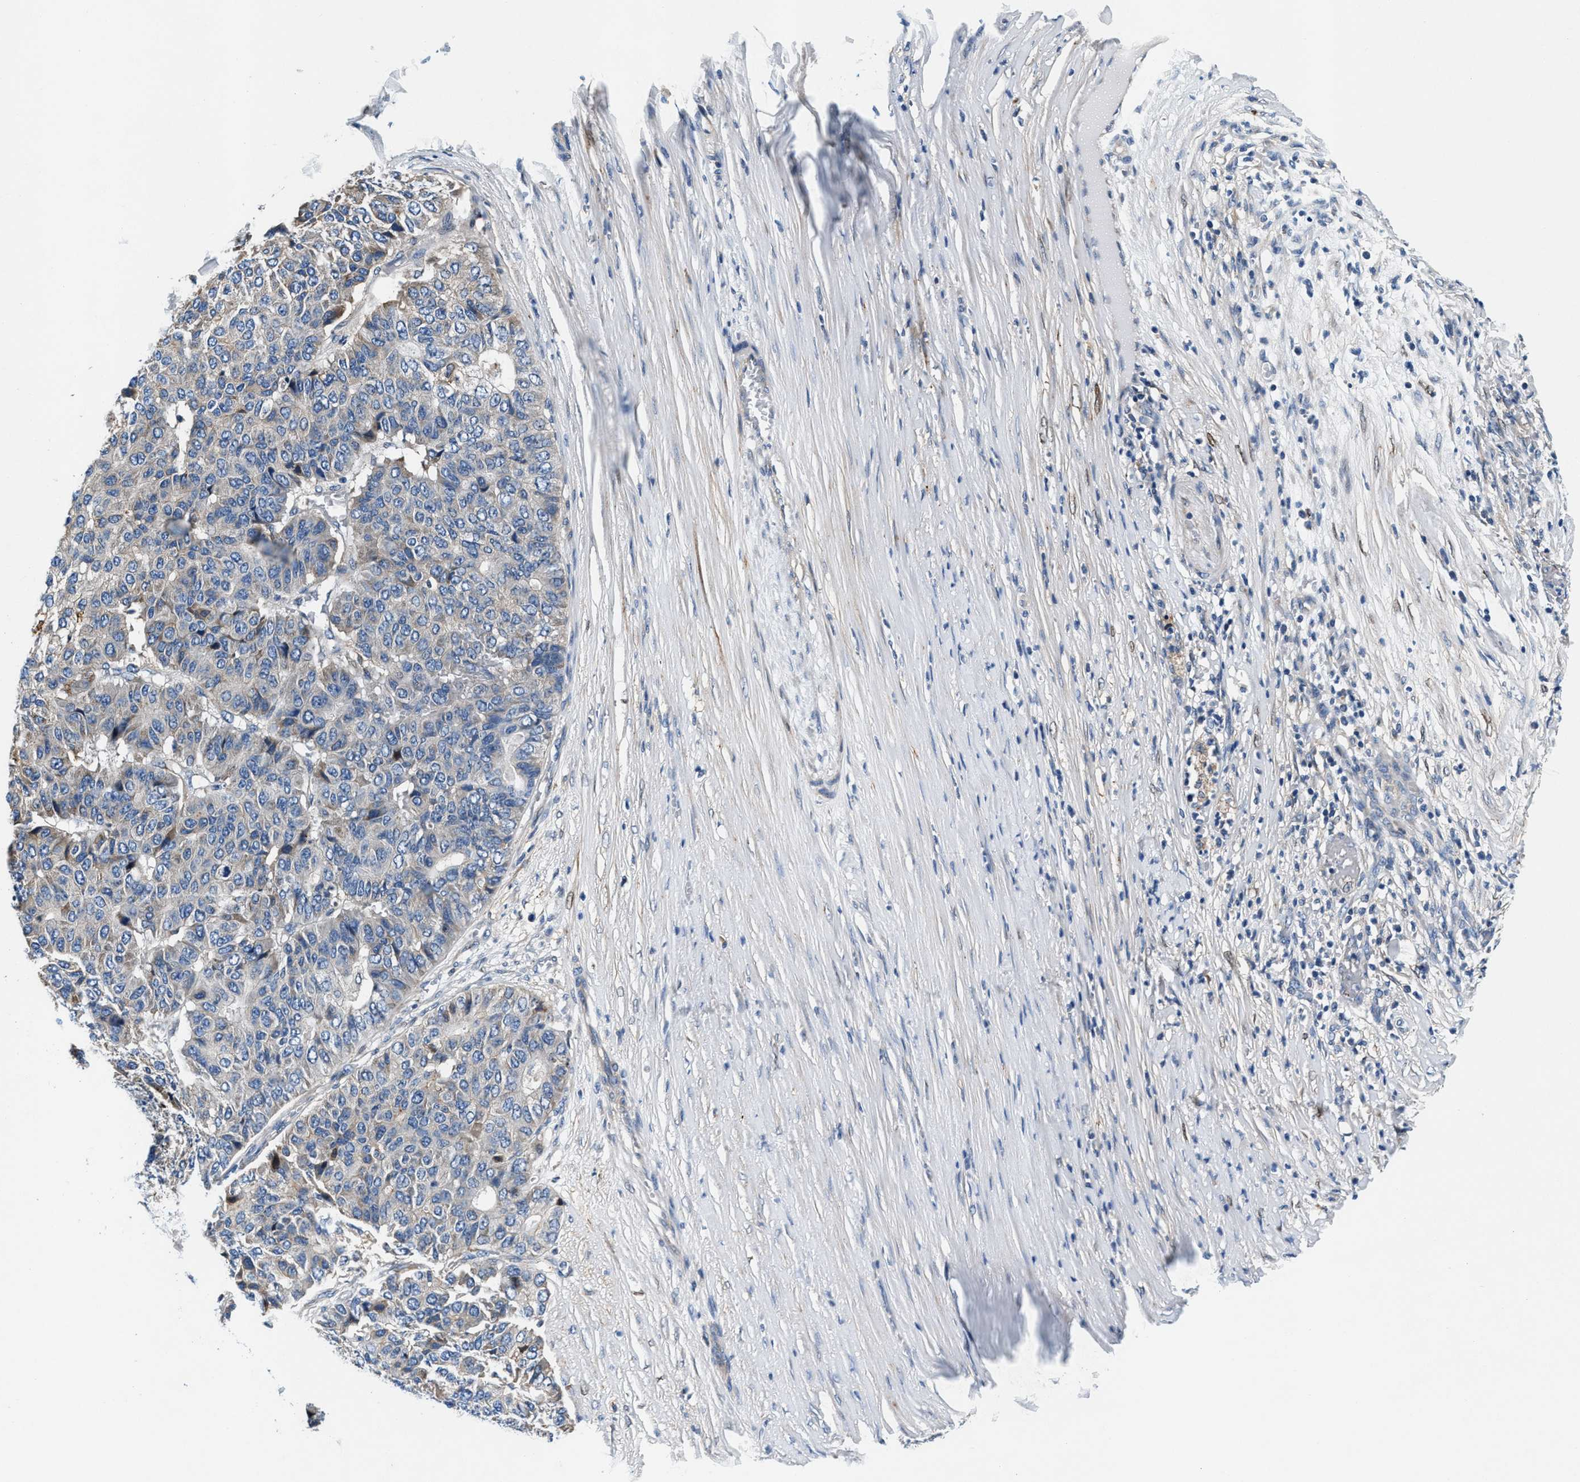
{"staining": {"intensity": "moderate", "quantity": "<25%", "location": "cytoplasmic/membranous"}, "tissue": "pancreatic cancer", "cell_type": "Tumor cells", "image_type": "cancer", "snomed": [{"axis": "morphology", "description": "Adenocarcinoma, NOS"}, {"axis": "topography", "description": "Pancreas"}], "caption": "IHC (DAB) staining of human pancreatic adenocarcinoma exhibits moderate cytoplasmic/membranous protein expression in about <25% of tumor cells.", "gene": "SLFN11", "patient": {"sex": "male", "age": 50}}